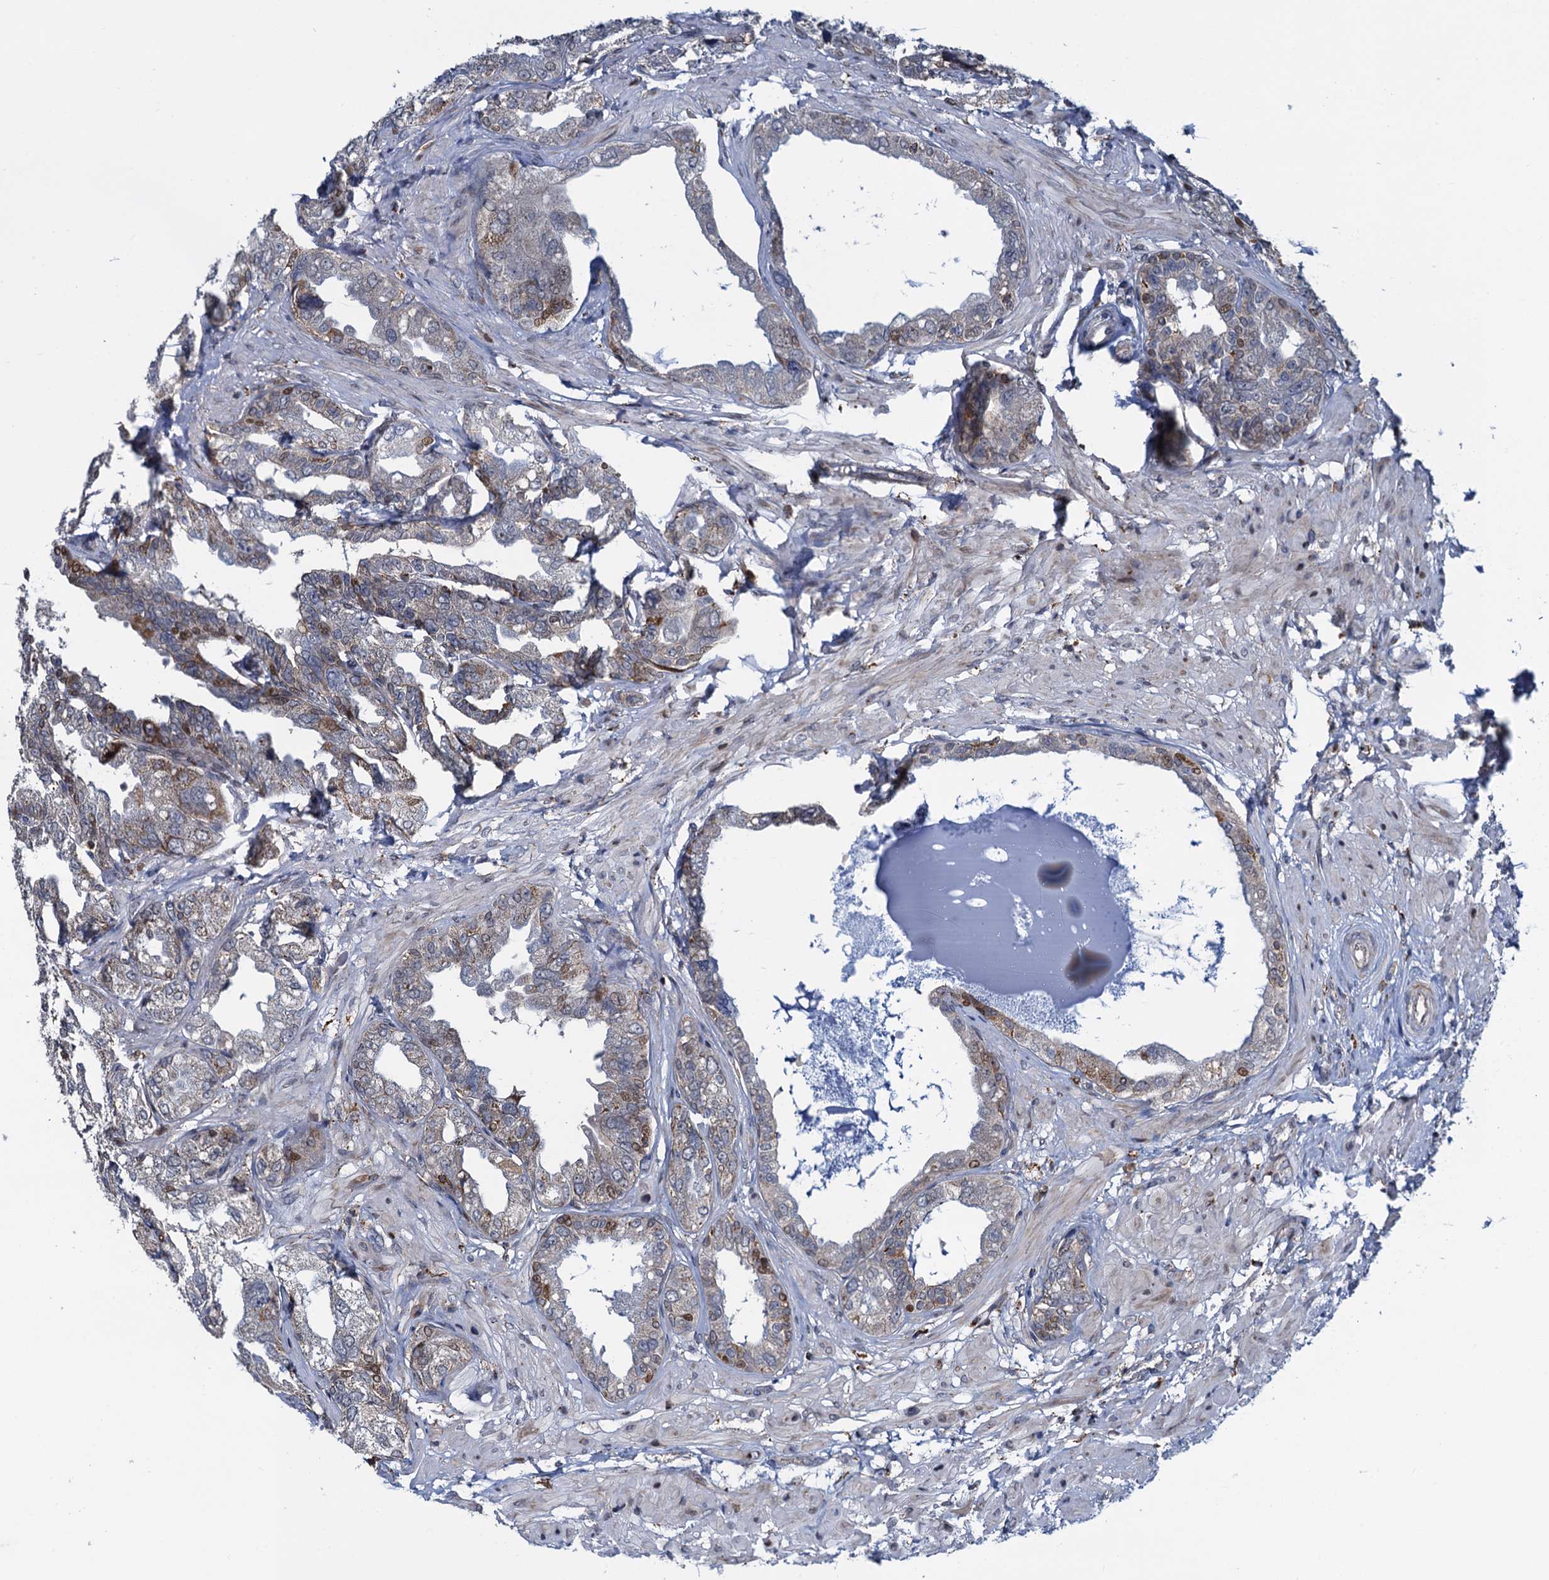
{"staining": {"intensity": "moderate", "quantity": "<25%", "location": "cytoplasmic/membranous"}, "tissue": "seminal vesicle", "cell_type": "Glandular cells", "image_type": "normal", "snomed": [{"axis": "morphology", "description": "Normal tissue, NOS"}, {"axis": "topography", "description": "Seminal veicle"}], "caption": "Glandular cells exhibit low levels of moderate cytoplasmic/membranous expression in about <25% of cells in normal seminal vesicle.", "gene": "CCDC102A", "patient": {"sex": "male", "age": 63}}